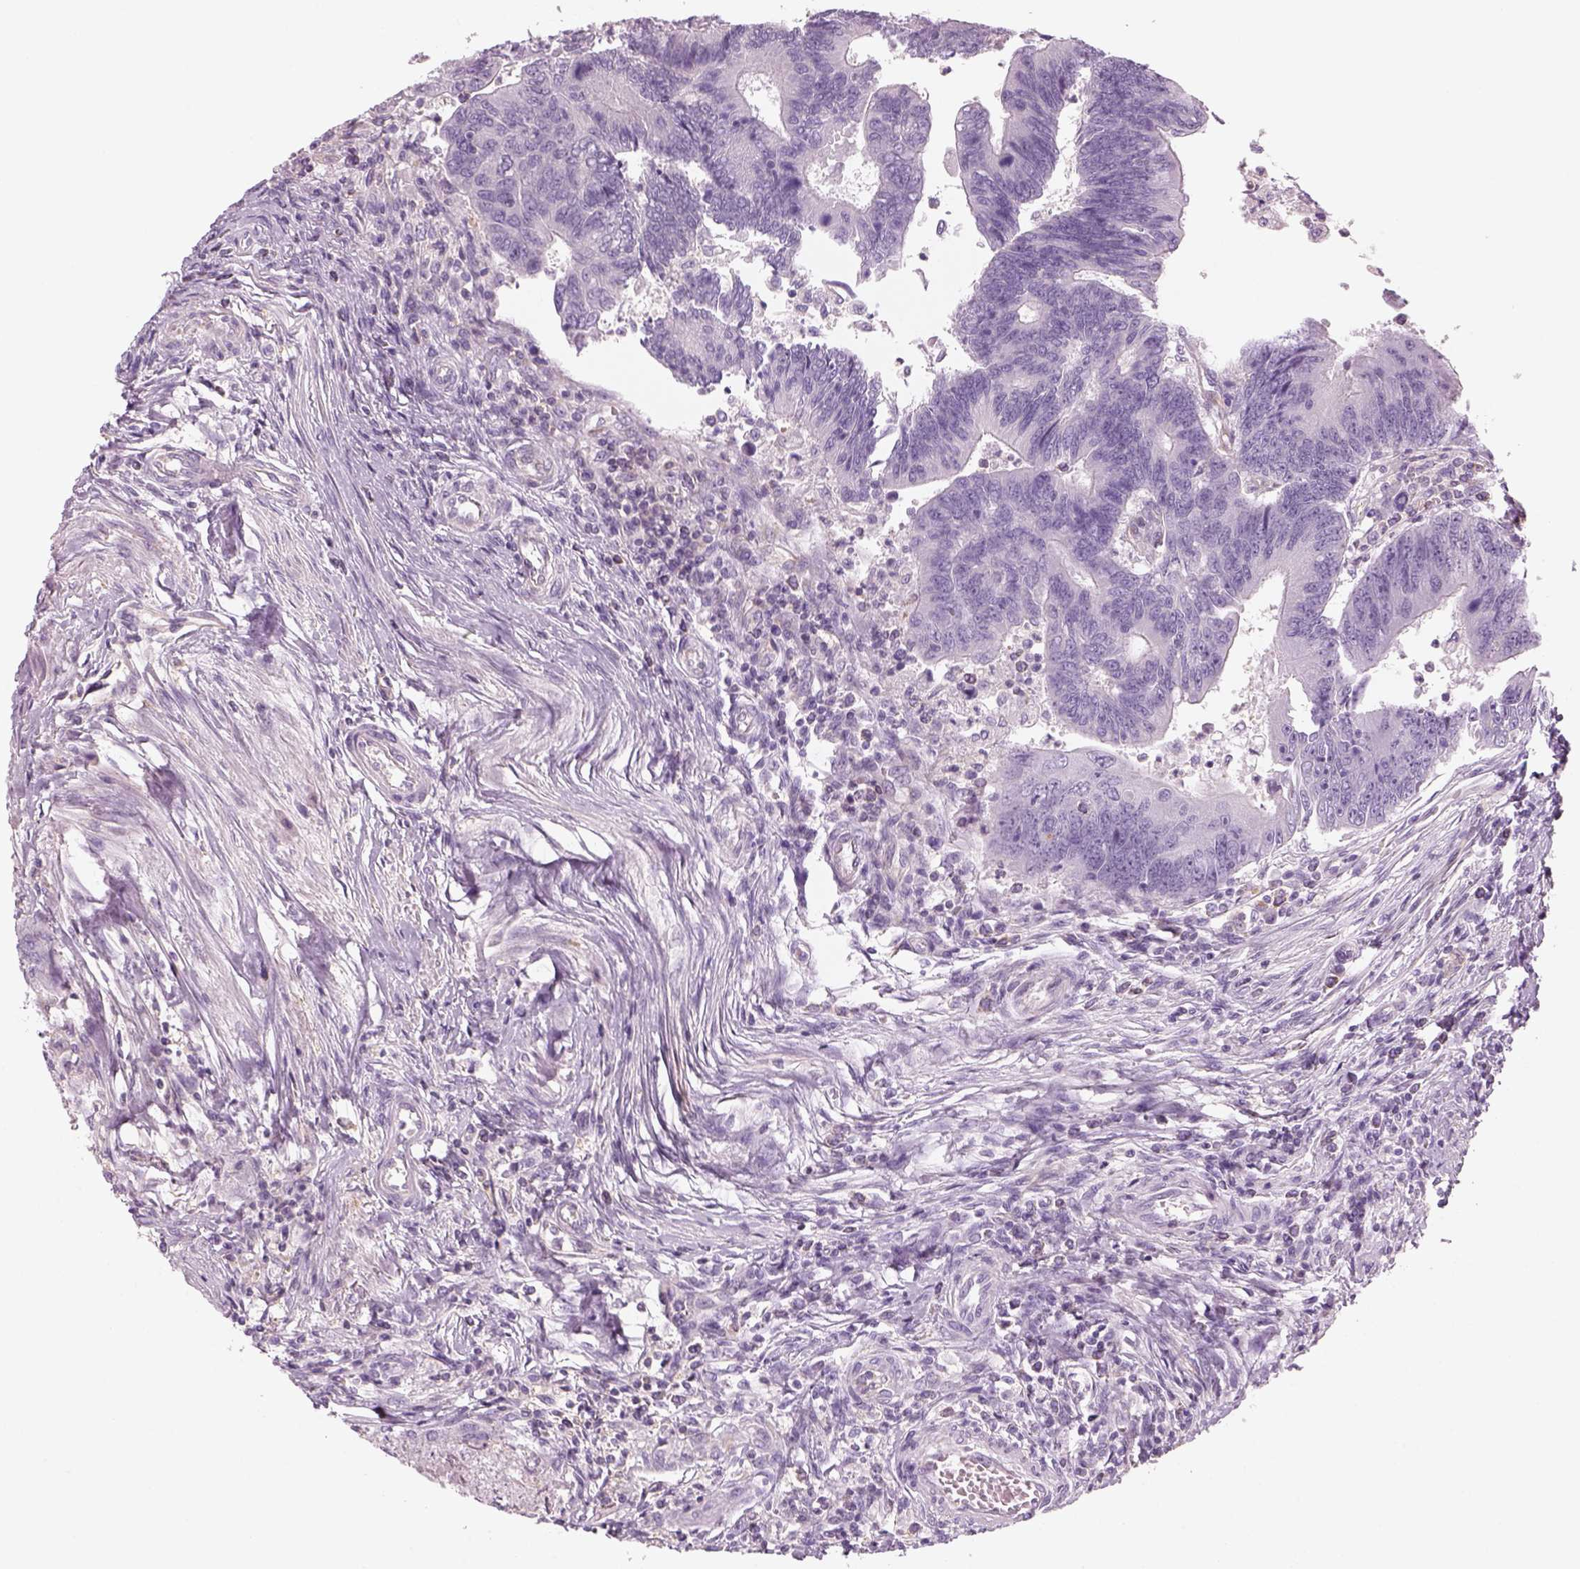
{"staining": {"intensity": "negative", "quantity": "none", "location": "none"}, "tissue": "colorectal cancer", "cell_type": "Tumor cells", "image_type": "cancer", "snomed": [{"axis": "morphology", "description": "Adenocarcinoma, NOS"}, {"axis": "topography", "description": "Colon"}], "caption": "Immunohistochemistry image of human colorectal cancer stained for a protein (brown), which displays no positivity in tumor cells. (Immunohistochemistry (ihc), brightfield microscopy, high magnification).", "gene": "SLC1A7", "patient": {"sex": "female", "age": 67}}